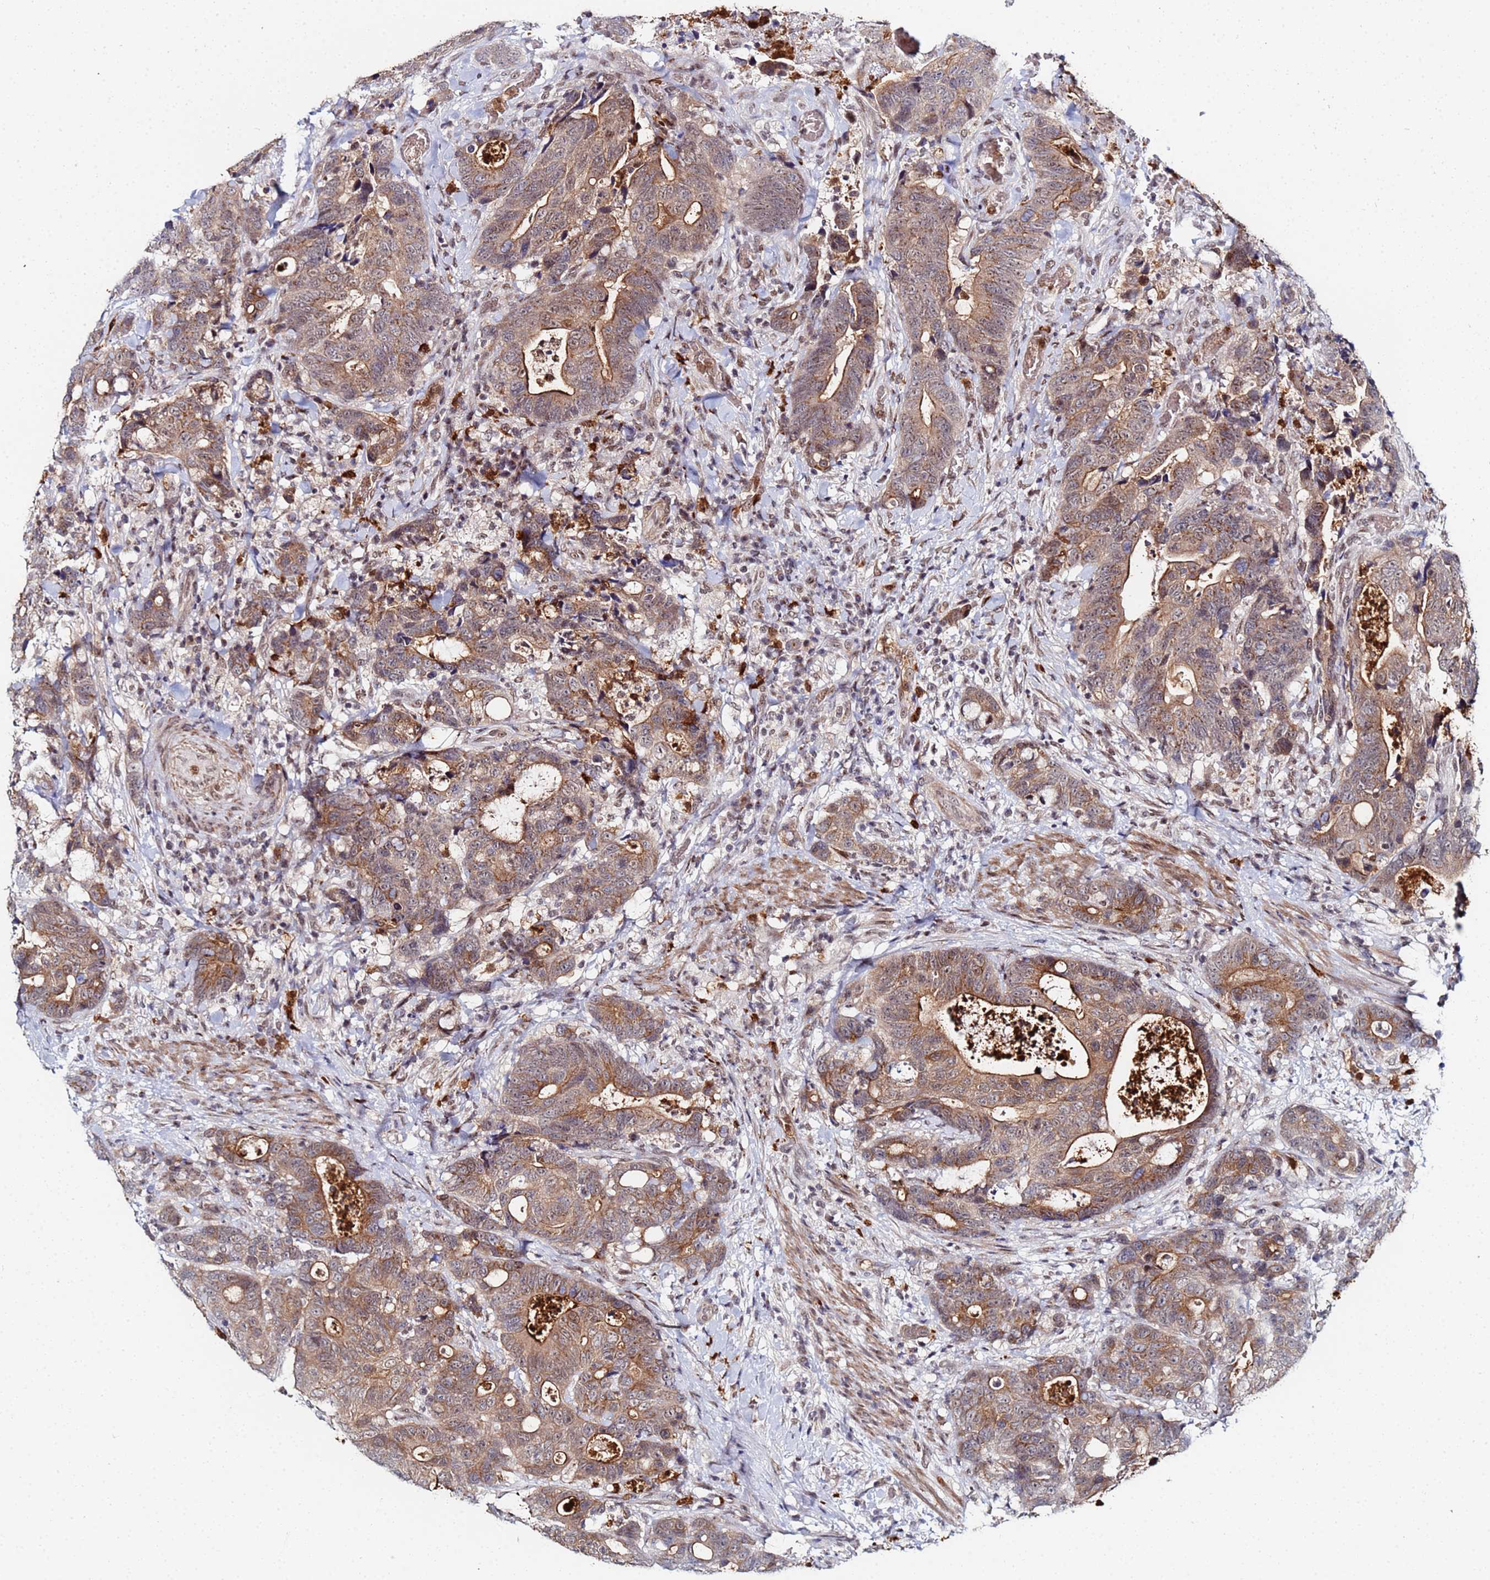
{"staining": {"intensity": "moderate", "quantity": ">75%", "location": "cytoplasmic/membranous"}, "tissue": "colorectal cancer", "cell_type": "Tumor cells", "image_type": "cancer", "snomed": [{"axis": "morphology", "description": "Adenocarcinoma, NOS"}, {"axis": "topography", "description": "Colon"}], "caption": "Immunohistochemistry (IHC) histopathology image of neoplastic tissue: colorectal adenocarcinoma stained using IHC shows medium levels of moderate protein expression localized specifically in the cytoplasmic/membranous of tumor cells, appearing as a cytoplasmic/membranous brown color.", "gene": "MTCL1", "patient": {"sex": "female", "age": 82}}